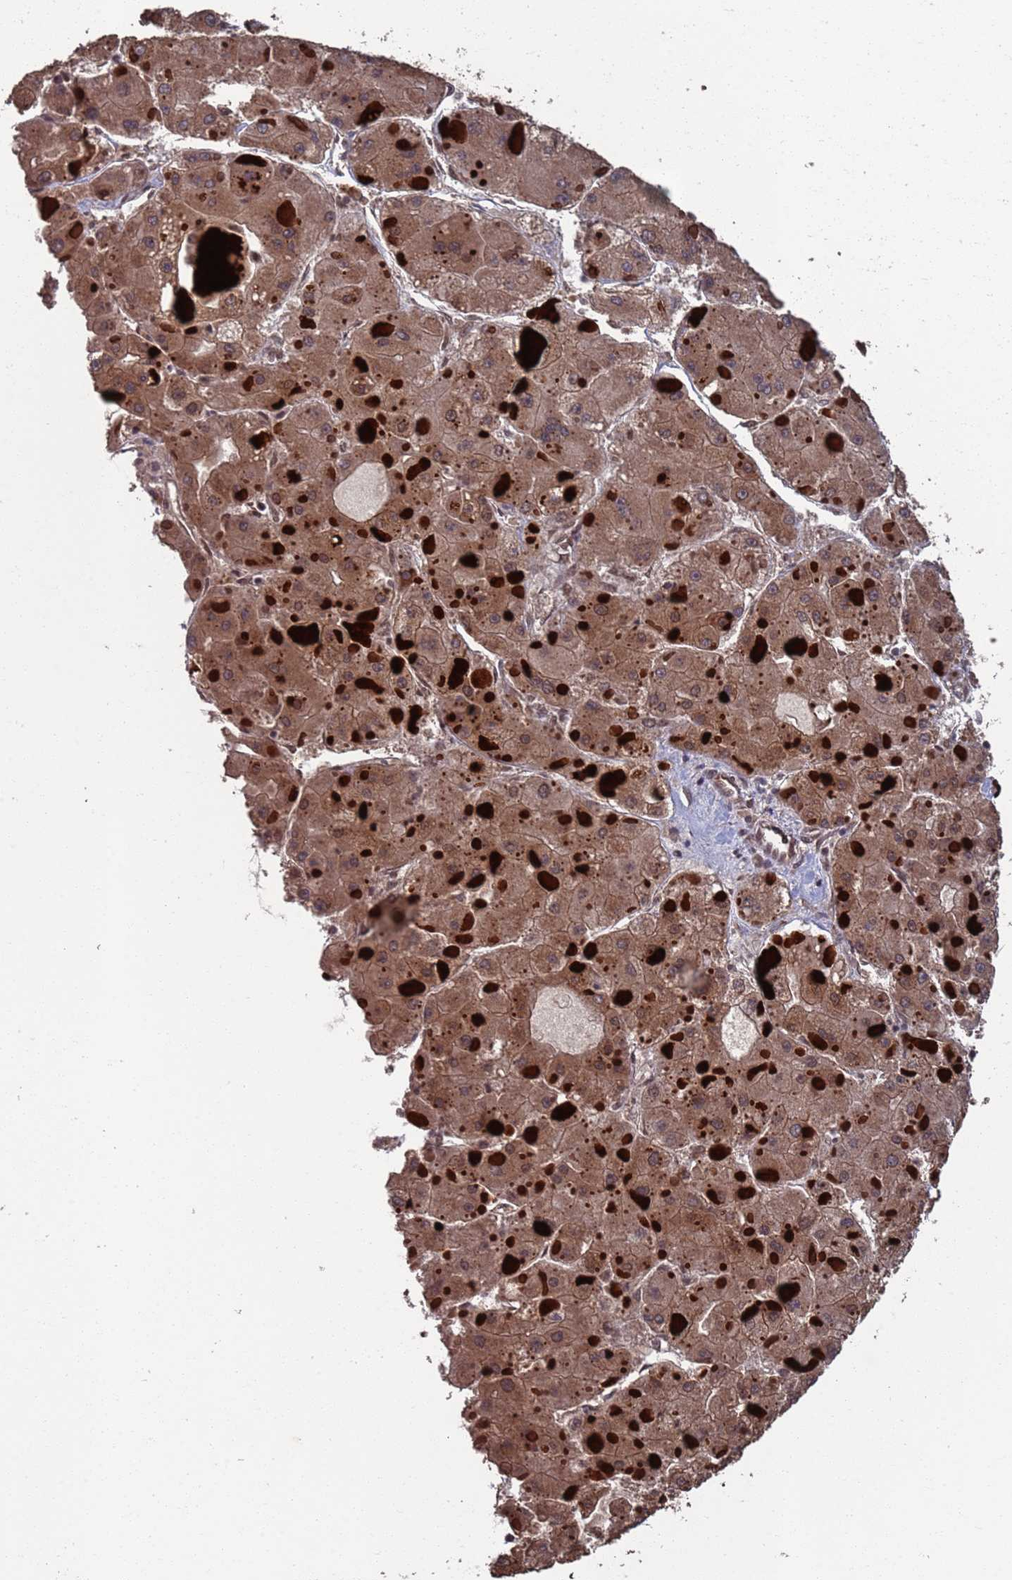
{"staining": {"intensity": "moderate", "quantity": ">75%", "location": "cytoplasmic/membranous"}, "tissue": "liver cancer", "cell_type": "Tumor cells", "image_type": "cancer", "snomed": [{"axis": "morphology", "description": "Carcinoma, Hepatocellular, NOS"}, {"axis": "topography", "description": "Liver"}], "caption": "A micrograph of human hepatocellular carcinoma (liver) stained for a protein demonstrates moderate cytoplasmic/membranous brown staining in tumor cells.", "gene": "FUBP3", "patient": {"sex": "female", "age": 73}}